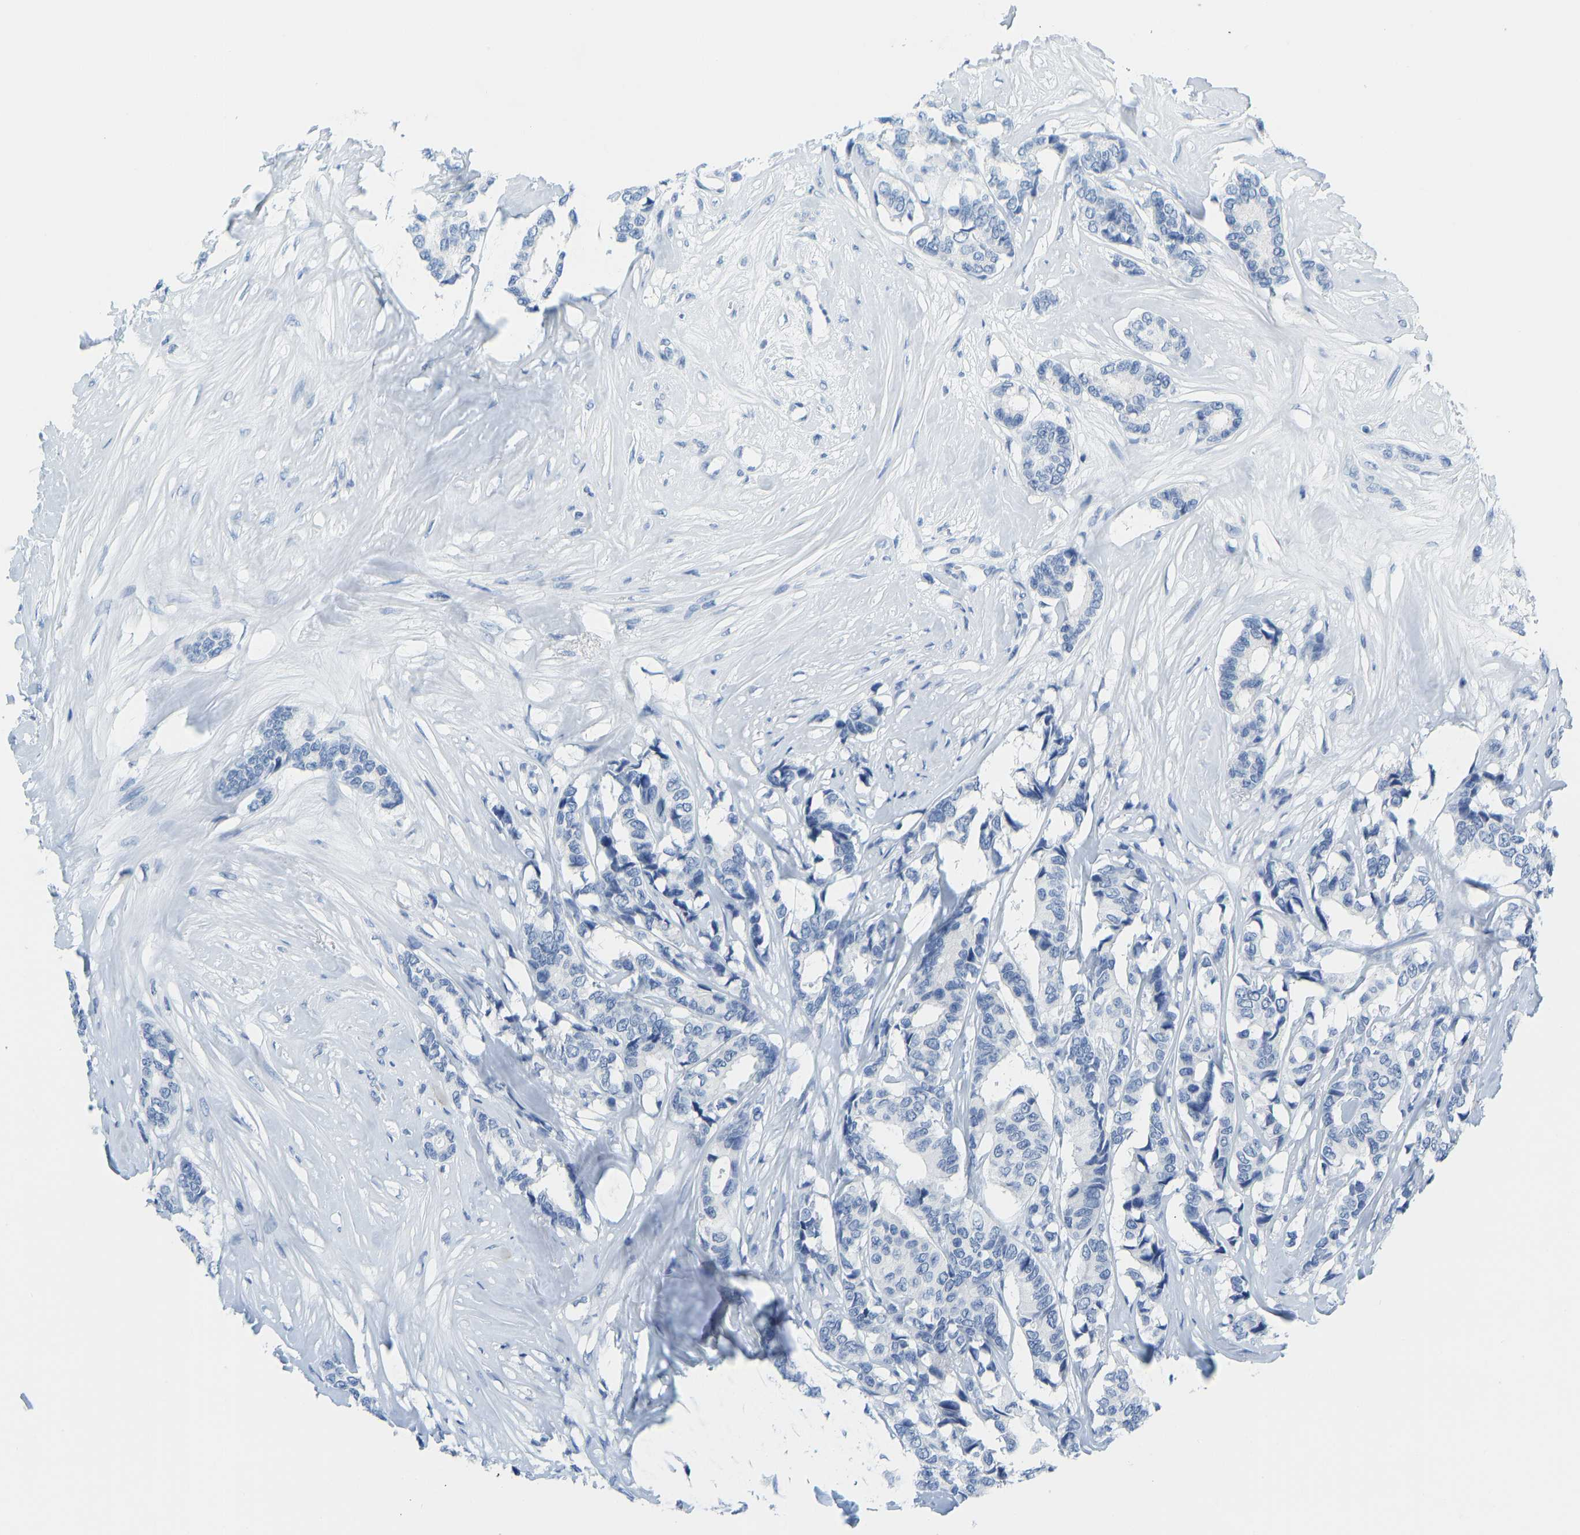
{"staining": {"intensity": "negative", "quantity": "none", "location": "none"}, "tissue": "breast cancer", "cell_type": "Tumor cells", "image_type": "cancer", "snomed": [{"axis": "morphology", "description": "Duct carcinoma"}, {"axis": "topography", "description": "Breast"}], "caption": "IHC micrograph of neoplastic tissue: breast cancer (infiltrating ductal carcinoma) stained with DAB displays no significant protein expression in tumor cells.", "gene": "SERPINB3", "patient": {"sex": "female", "age": 87}}